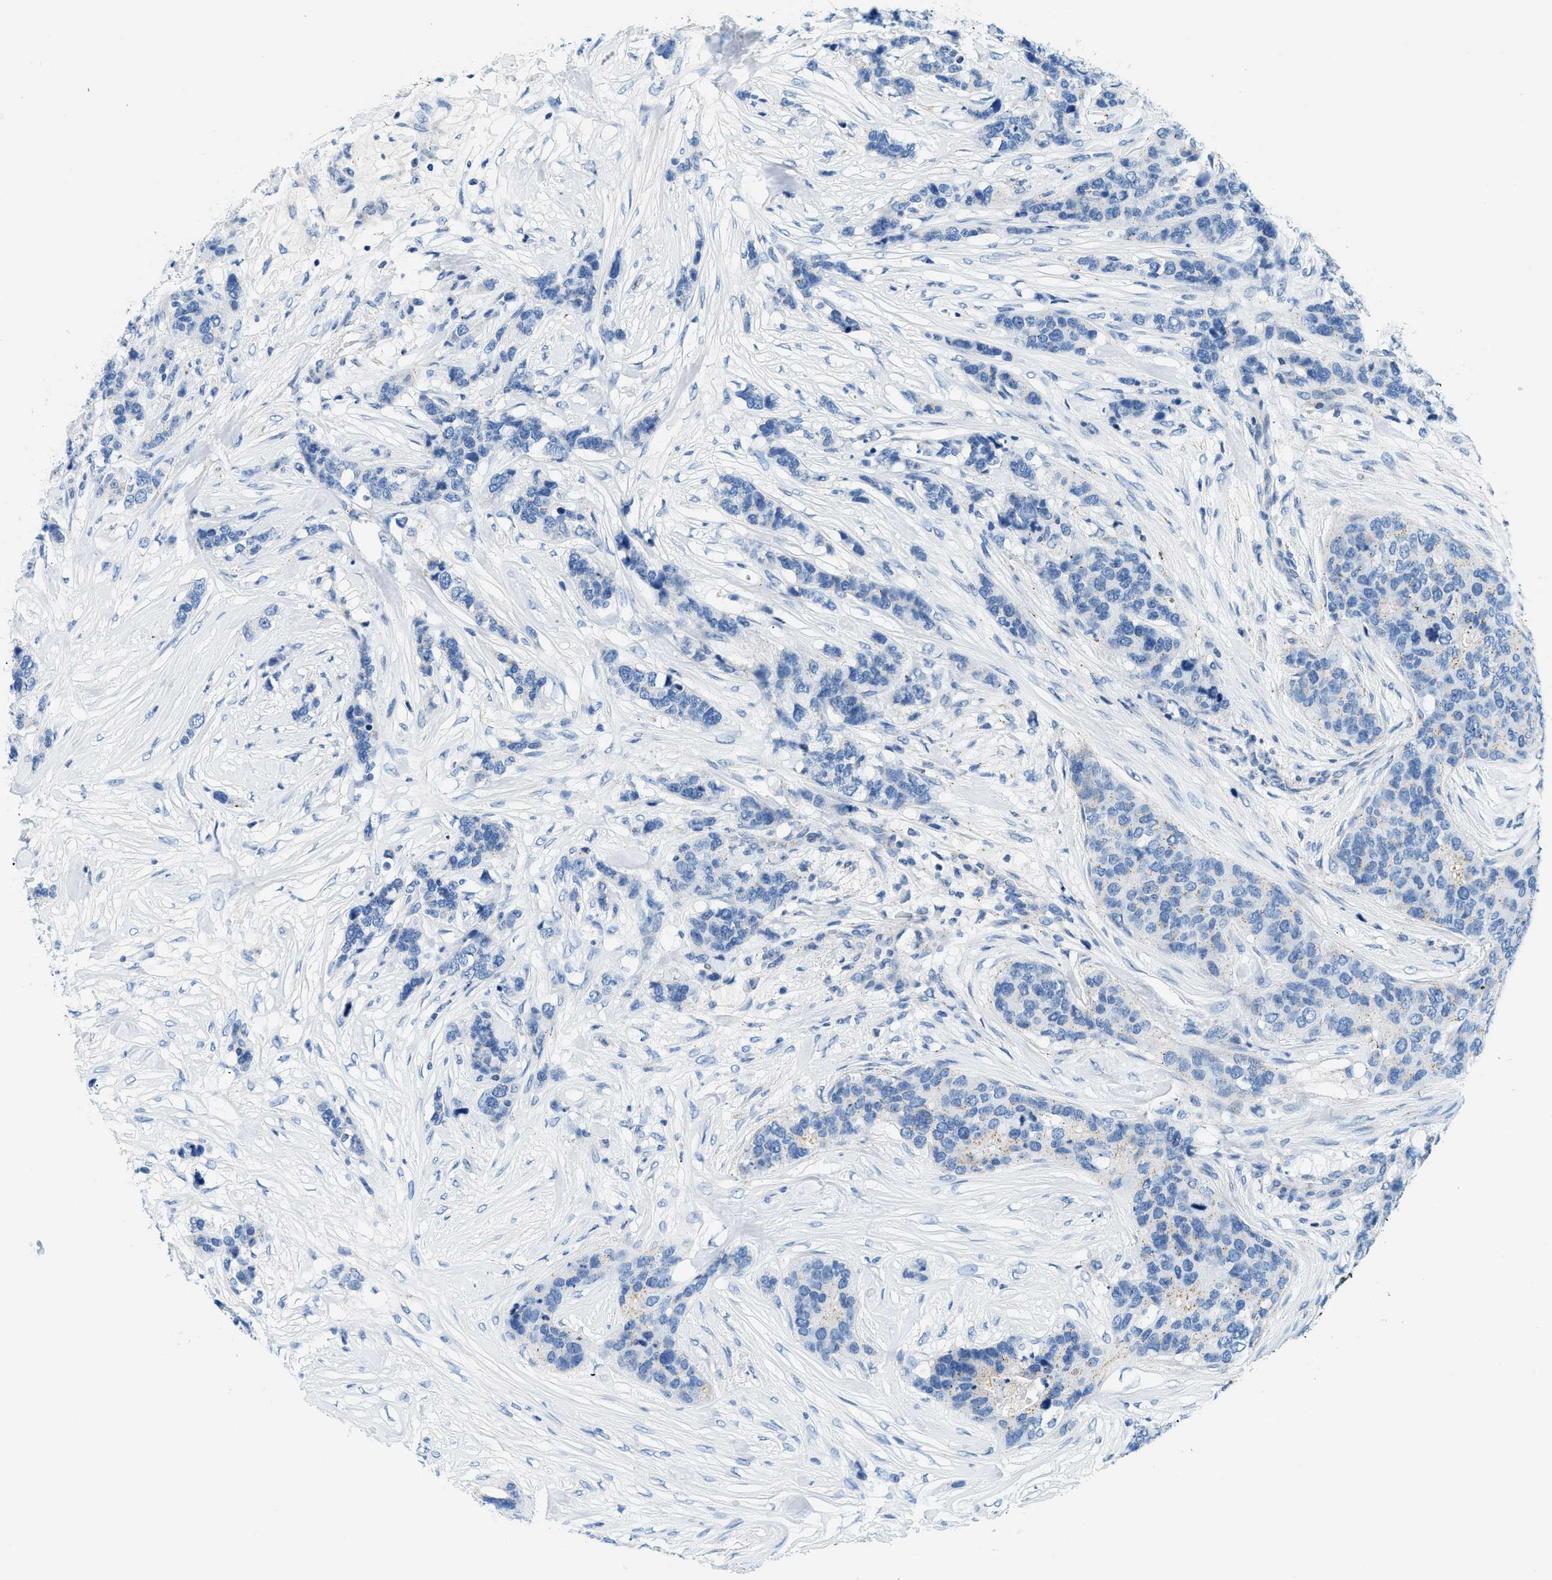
{"staining": {"intensity": "weak", "quantity": "<25%", "location": "cytoplasmic/membranous"}, "tissue": "breast cancer", "cell_type": "Tumor cells", "image_type": "cancer", "snomed": [{"axis": "morphology", "description": "Lobular carcinoma"}, {"axis": "topography", "description": "Breast"}], "caption": "Tumor cells show no significant expression in breast cancer. (DAB immunohistochemistry (IHC) visualized using brightfield microscopy, high magnification).", "gene": "FDCSP", "patient": {"sex": "female", "age": 59}}